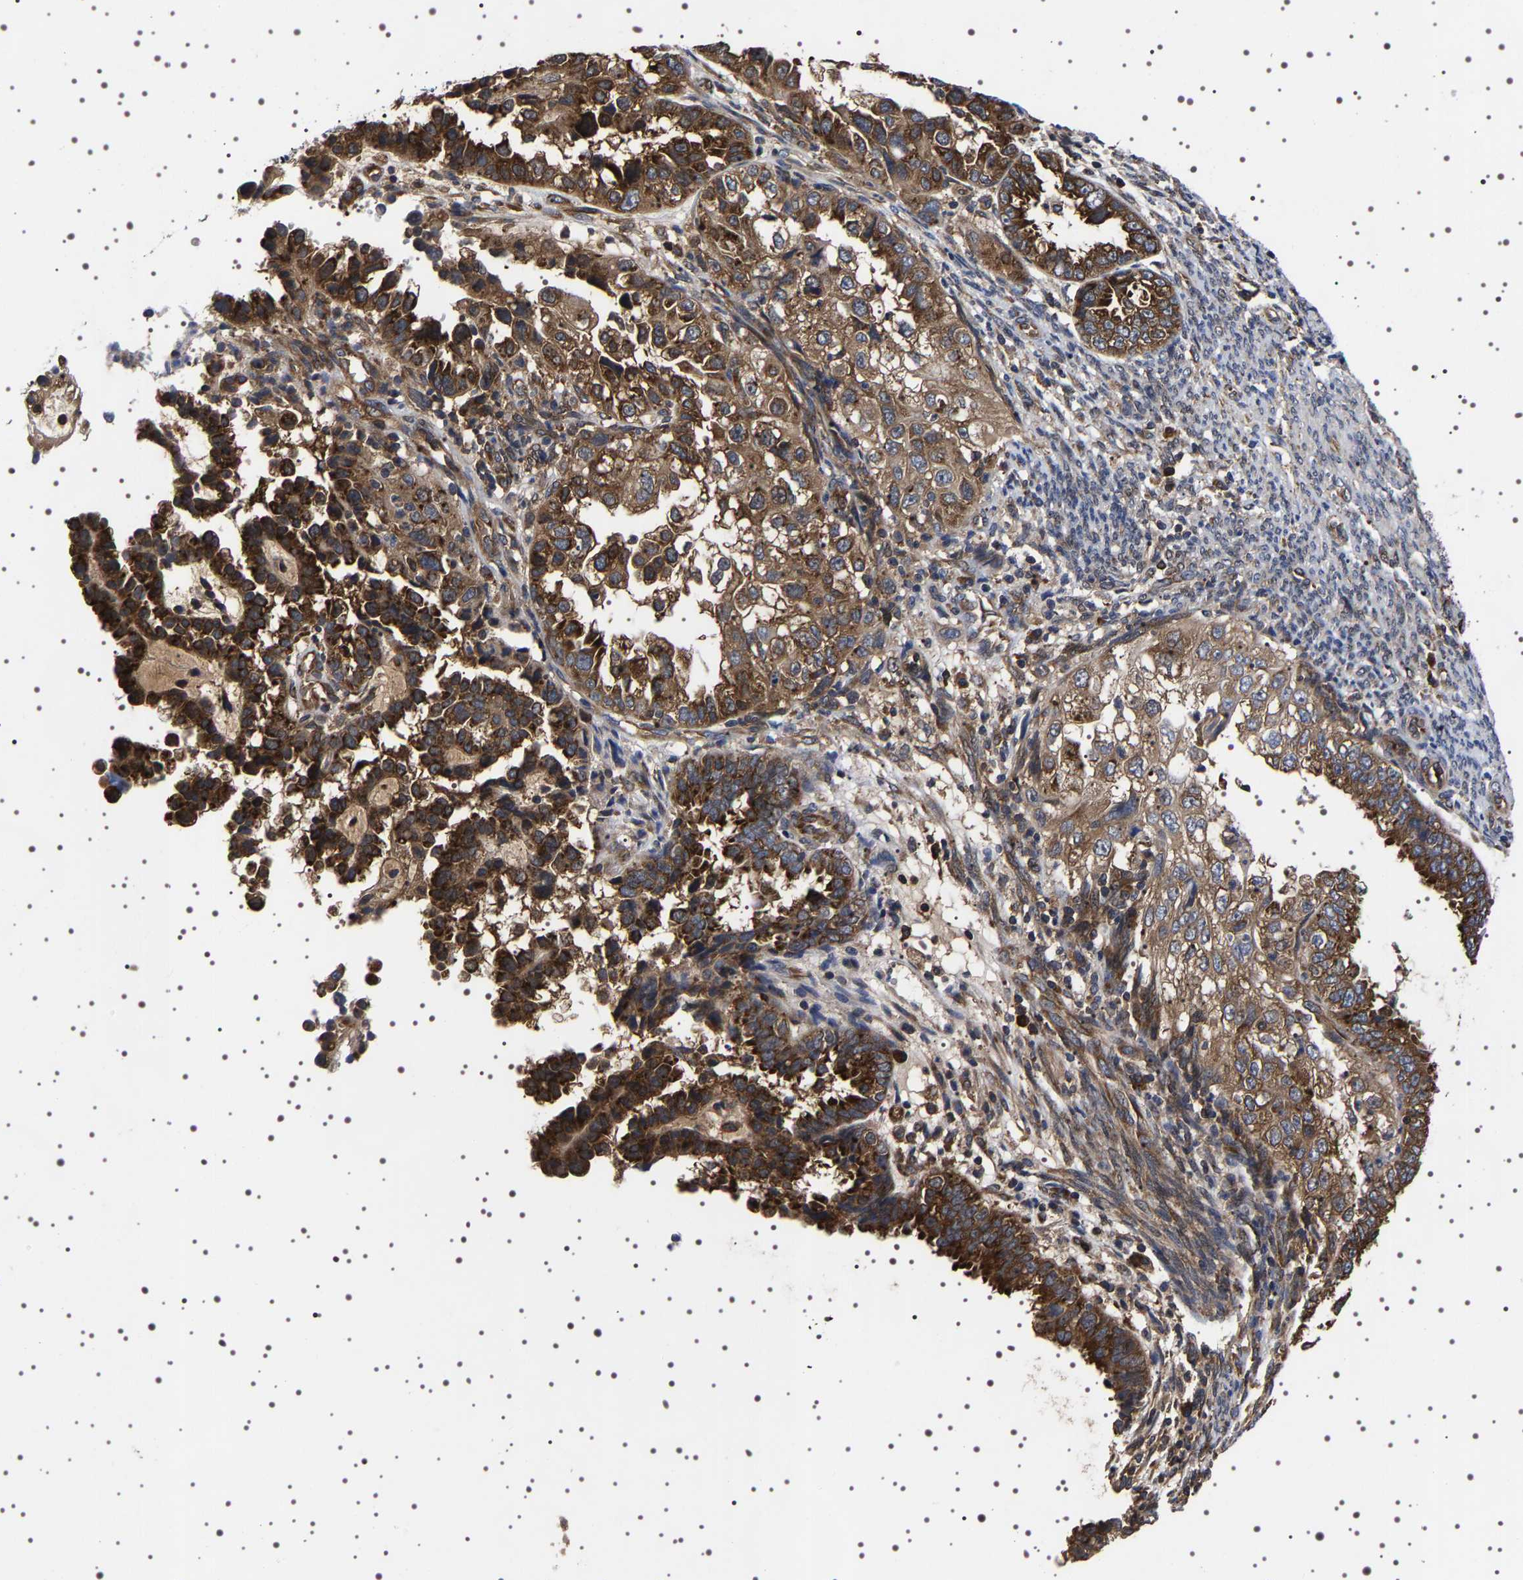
{"staining": {"intensity": "strong", "quantity": ">75%", "location": "cytoplasmic/membranous"}, "tissue": "endometrial cancer", "cell_type": "Tumor cells", "image_type": "cancer", "snomed": [{"axis": "morphology", "description": "Adenocarcinoma, NOS"}, {"axis": "topography", "description": "Endometrium"}], "caption": "This is an image of immunohistochemistry (IHC) staining of endometrial cancer (adenocarcinoma), which shows strong staining in the cytoplasmic/membranous of tumor cells.", "gene": "DARS1", "patient": {"sex": "female", "age": 85}}